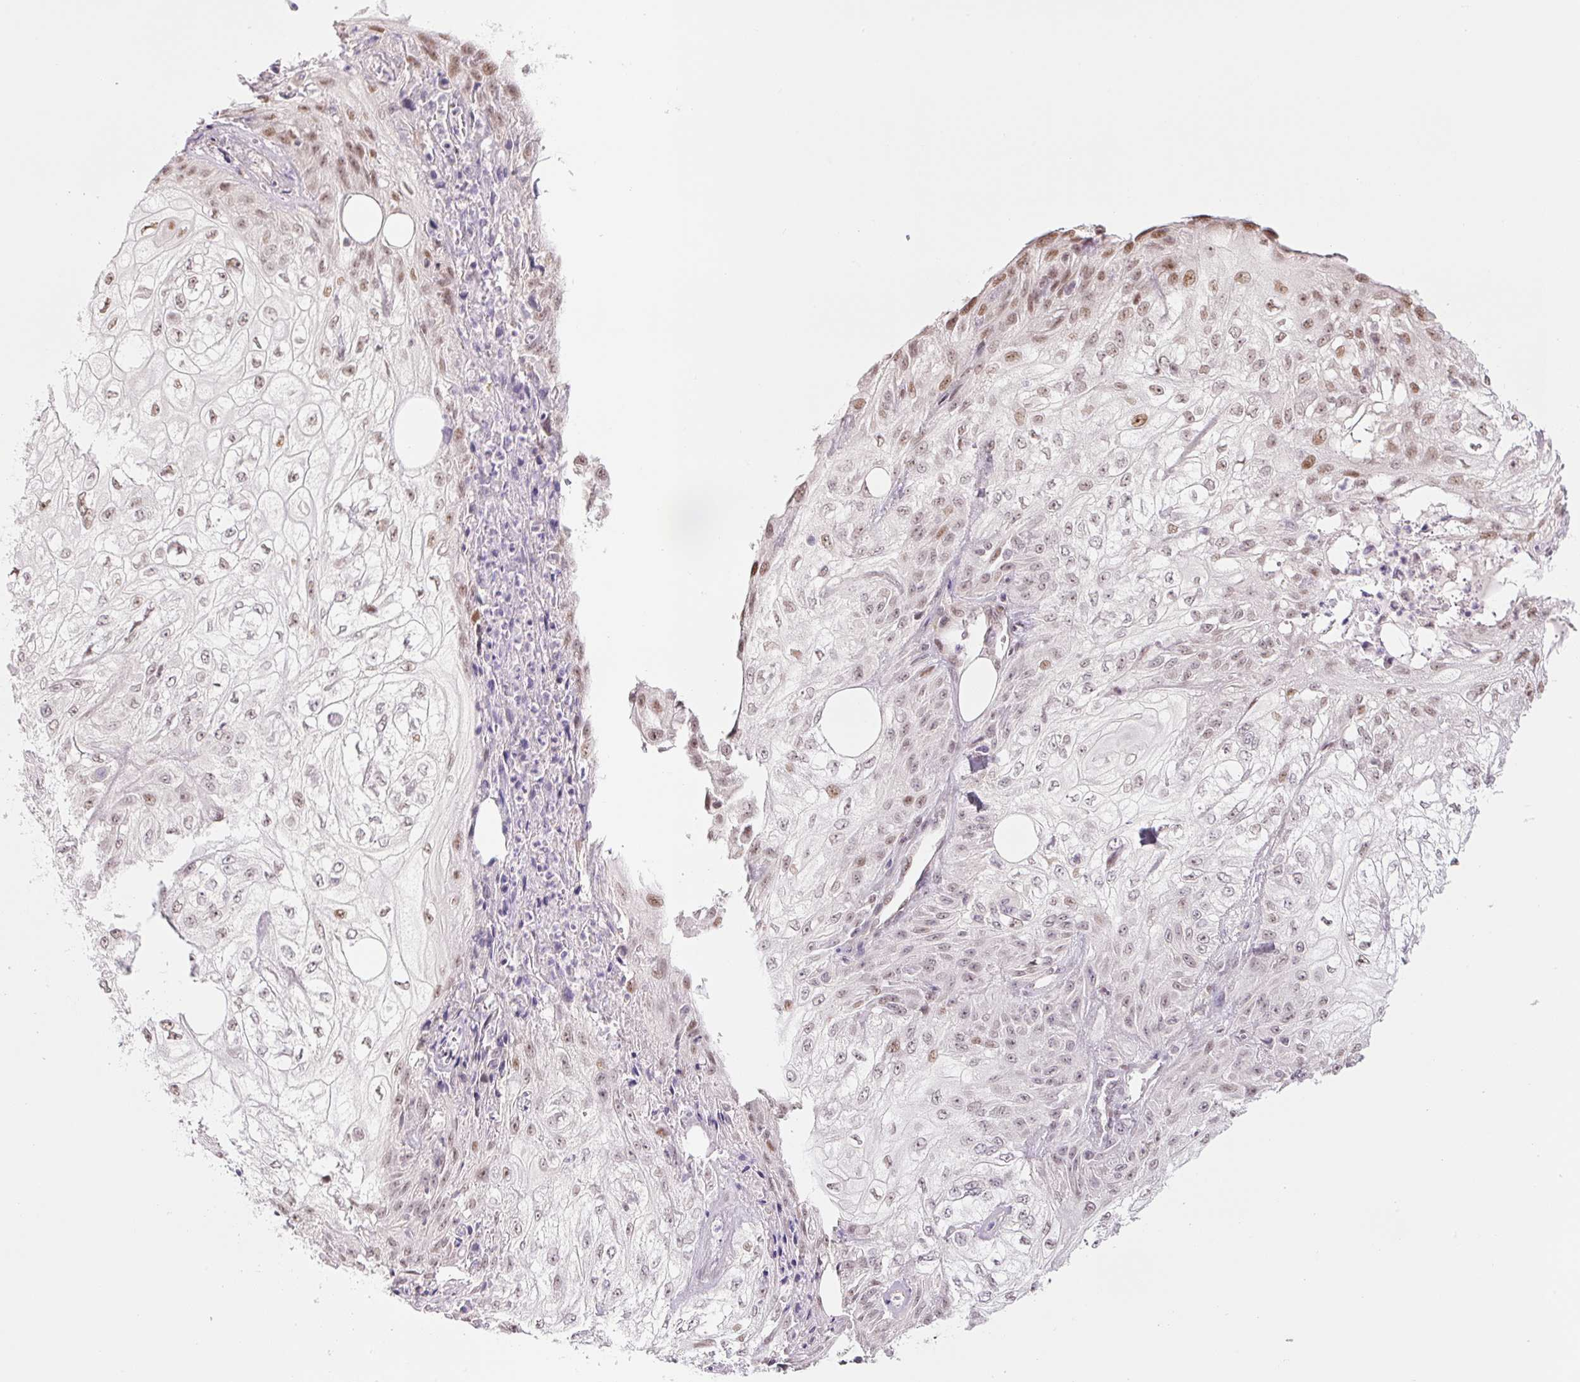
{"staining": {"intensity": "moderate", "quantity": "25%-75%", "location": "nuclear"}, "tissue": "skin cancer", "cell_type": "Tumor cells", "image_type": "cancer", "snomed": [{"axis": "morphology", "description": "Squamous cell carcinoma, NOS"}, {"axis": "morphology", "description": "Squamous cell carcinoma, metastatic, NOS"}, {"axis": "topography", "description": "Skin"}, {"axis": "topography", "description": "Lymph node"}], "caption": "Moderate nuclear positivity is identified in about 25%-75% of tumor cells in squamous cell carcinoma (skin).", "gene": "TCFL5", "patient": {"sex": "male", "age": 75}}